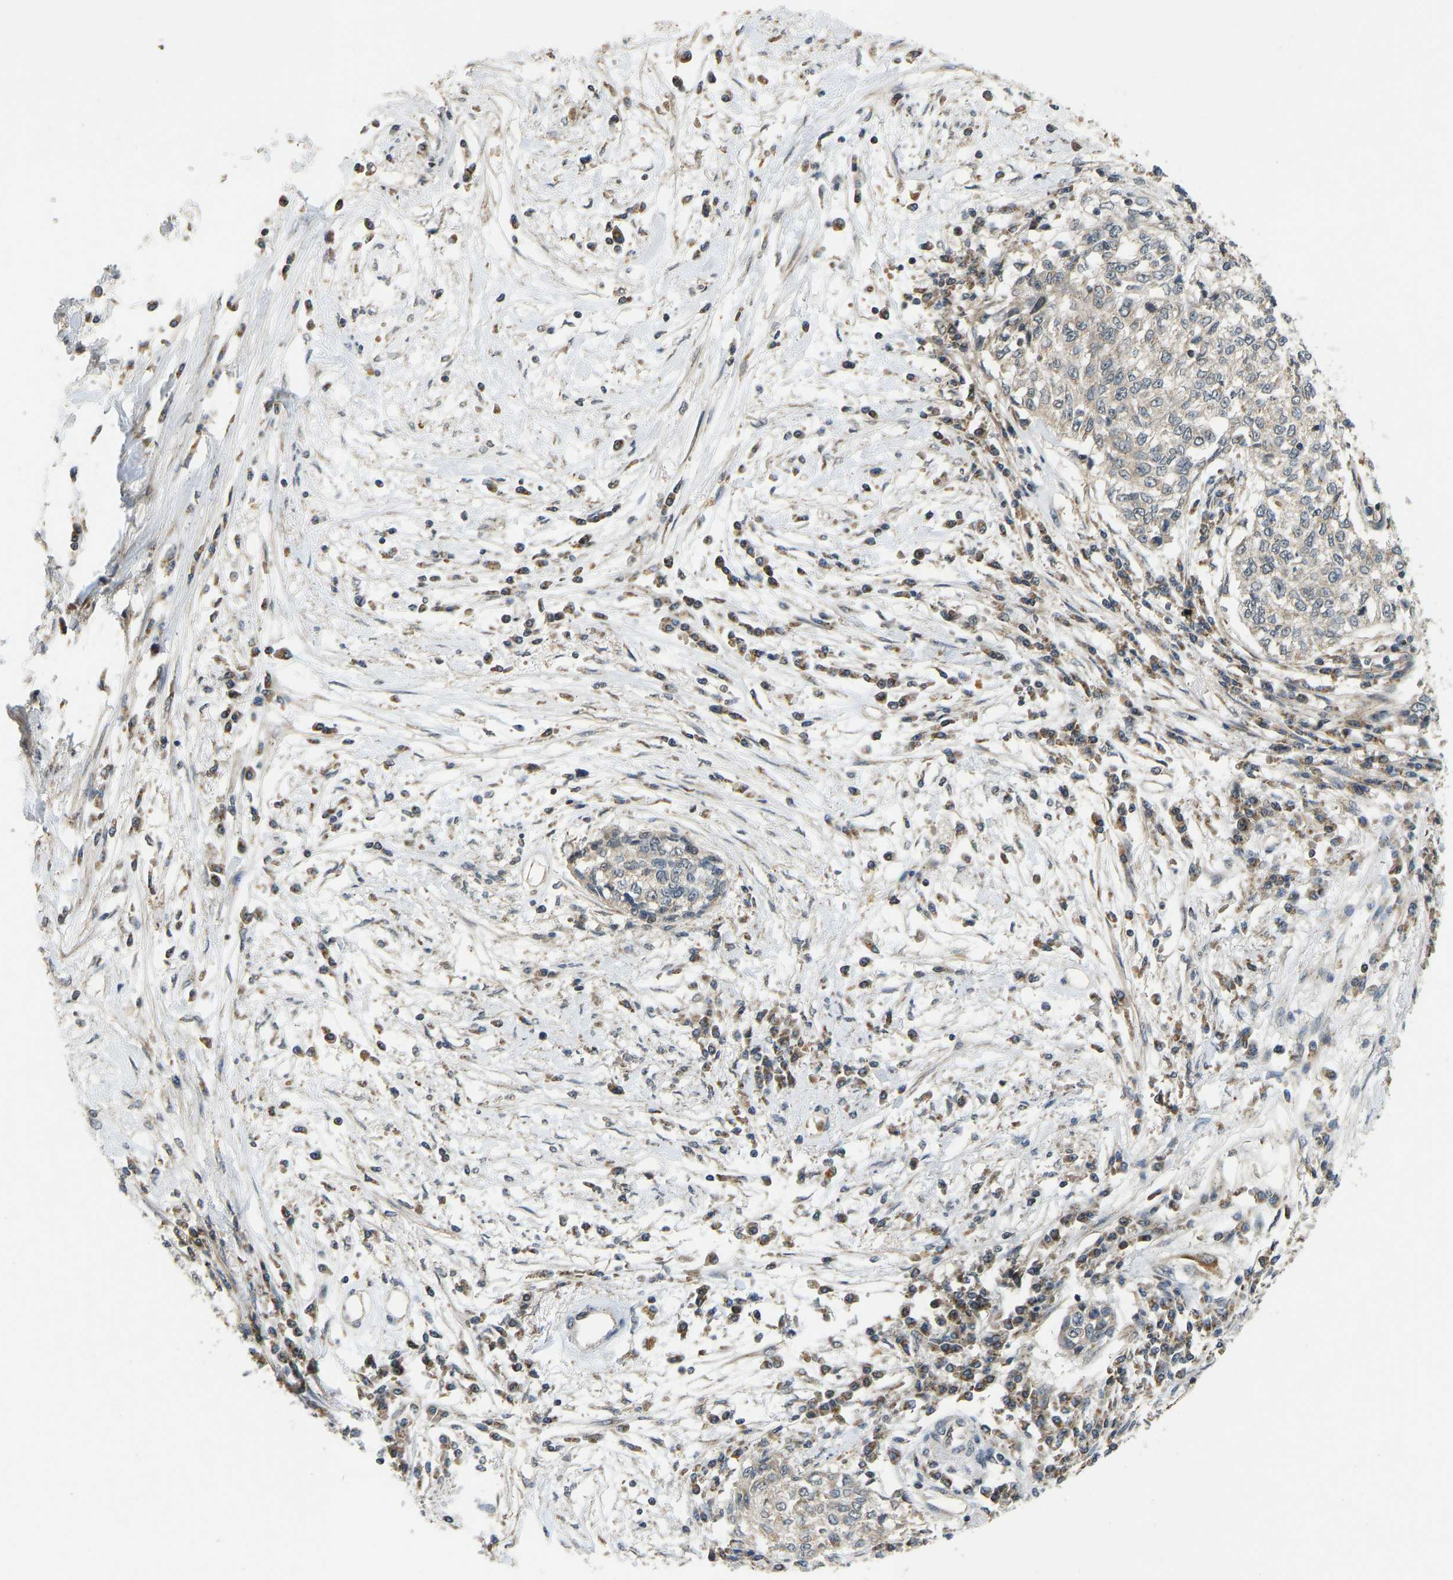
{"staining": {"intensity": "negative", "quantity": "none", "location": "none"}, "tissue": "cervical cancer", "cell_type": "Tumor cells", "image_type": "cancer", "snomed": [{"axis": "morphology", "description": "Squamous cell carcinoma, NOS"}, {"axis": "topography", "description": "Cervix"}], "caption": "Immunohistochemistry image of neoplastic tissue: human squamous cell carcinoma (cervical) stained with DAB displays no significant protein staining in tumor cells.", "gene": "ACADS", "patient": {"sex": "female", "age": 57}}